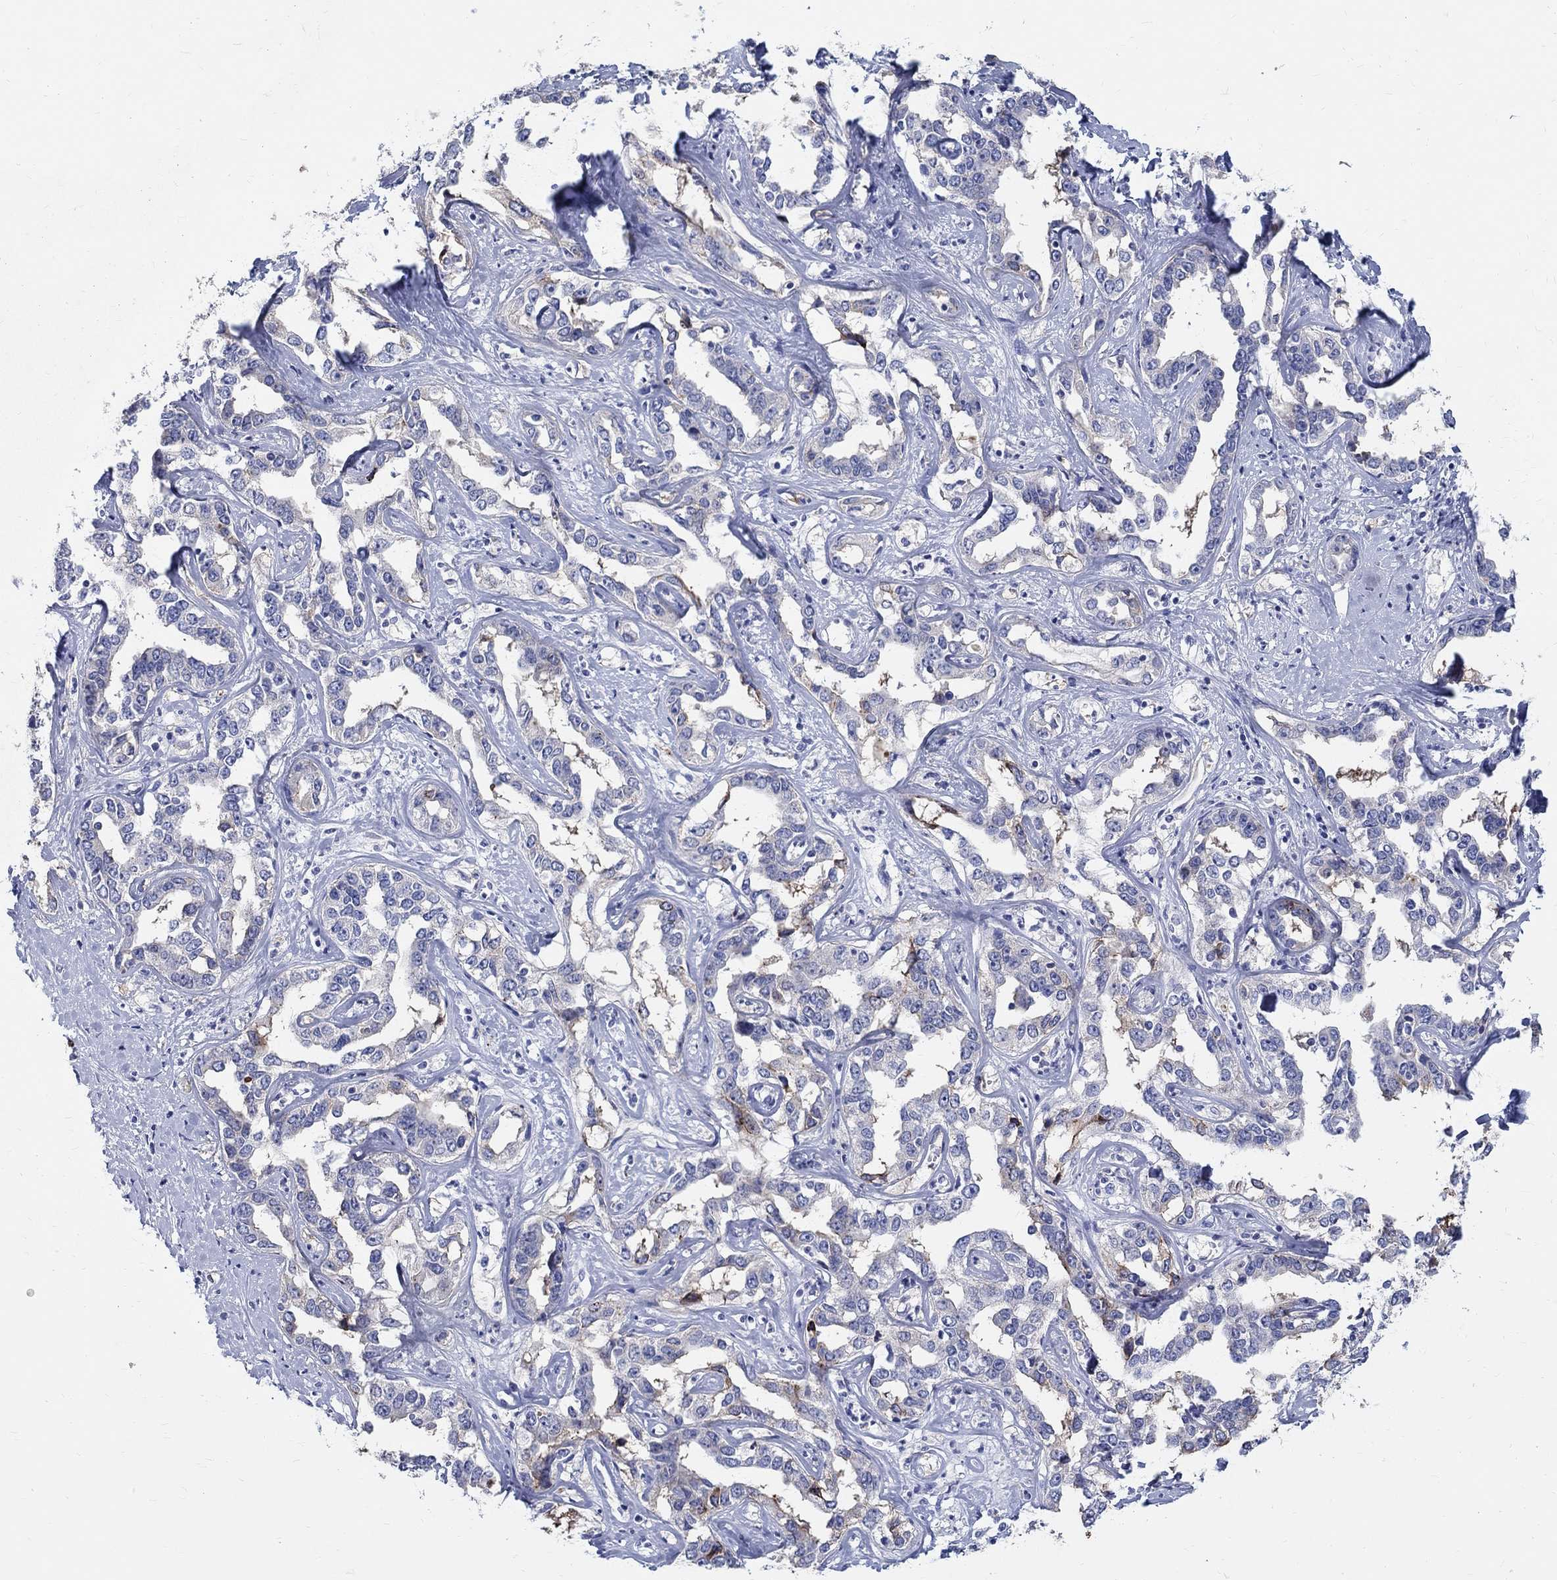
{"staining": {"intensity": "moderate", "quantity": "<25%", "location": "cytoplasmic/membranous"}, "tissue": "liver cancer", "cell_type": "Tumor cells", "image_type": "cancer", "snomed": [{"axis": "morphology", "description": "Cholangiocarcinoma"}, {"axis": "topography", "description": "Liver"}], "caption": "An image of human liver cholangiocarcinoma stained for a protein displays moderate cytoplasmic/membranous brown staining in tumor cells.", "gene": "SOX2", "patient": {"sex": "male", "age": 59}}